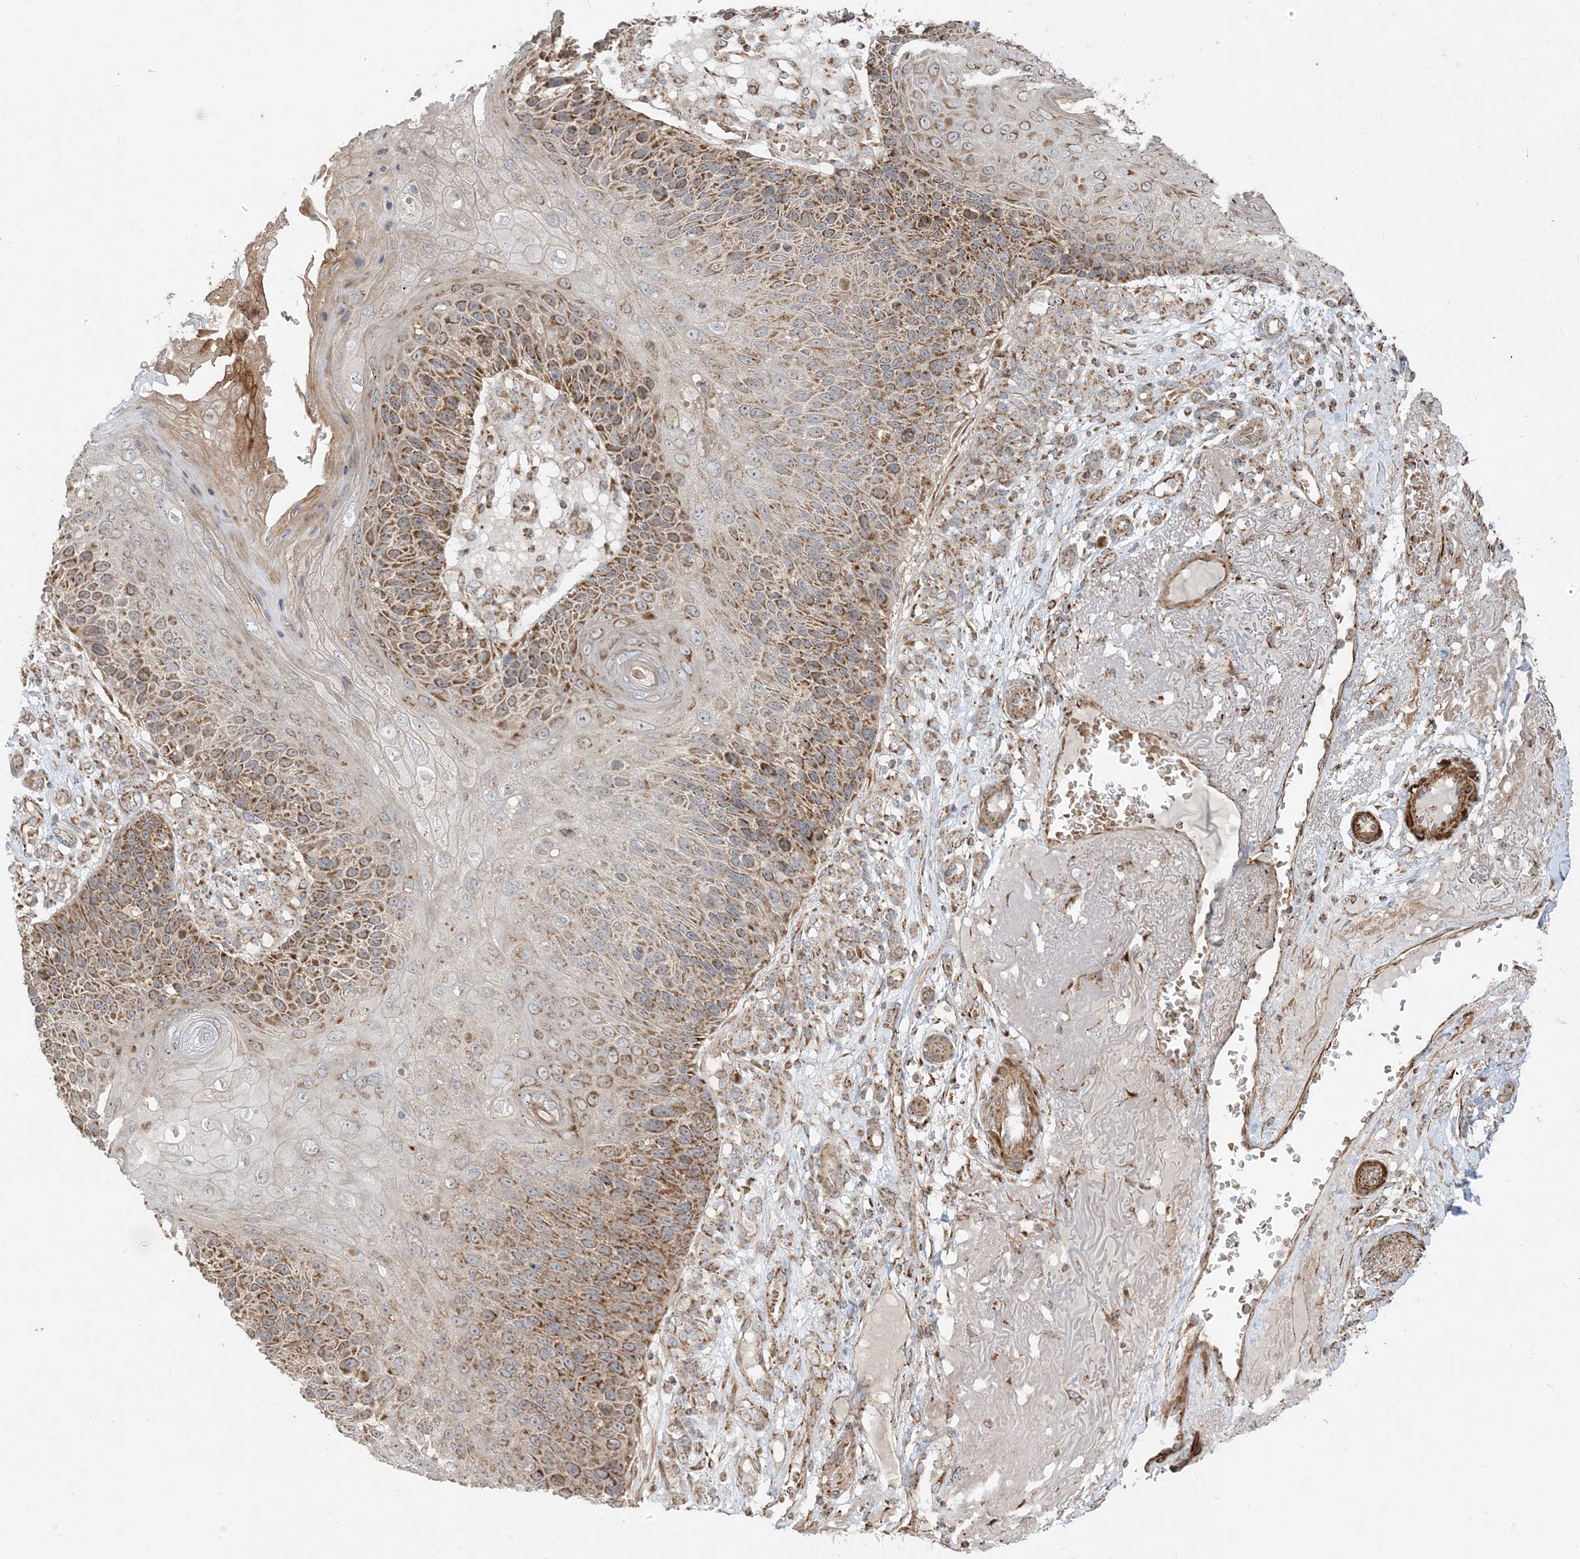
{"staining": {"intensity": "moderate", "quantity": ">75%", "location": "cytoplasmic/membranous"}, "tissue": "skin cancer", "cell_type": "Tumor cells", "image_type": "cancer", "snomed": [{"axis": "morphology", "description": "Squamous cell carcinoma, NOS"}, {"axis": "topography", "description": "Skin"}], "caption": "Immunohistochemical staining of human skin squamous cell carcinoma reveals medium levels of moderate cytoplasmic/membranous protein expression in about >75% of tumor cells.", "gene": "AARS2", "patient": {"sex": "female", "age": 88}}